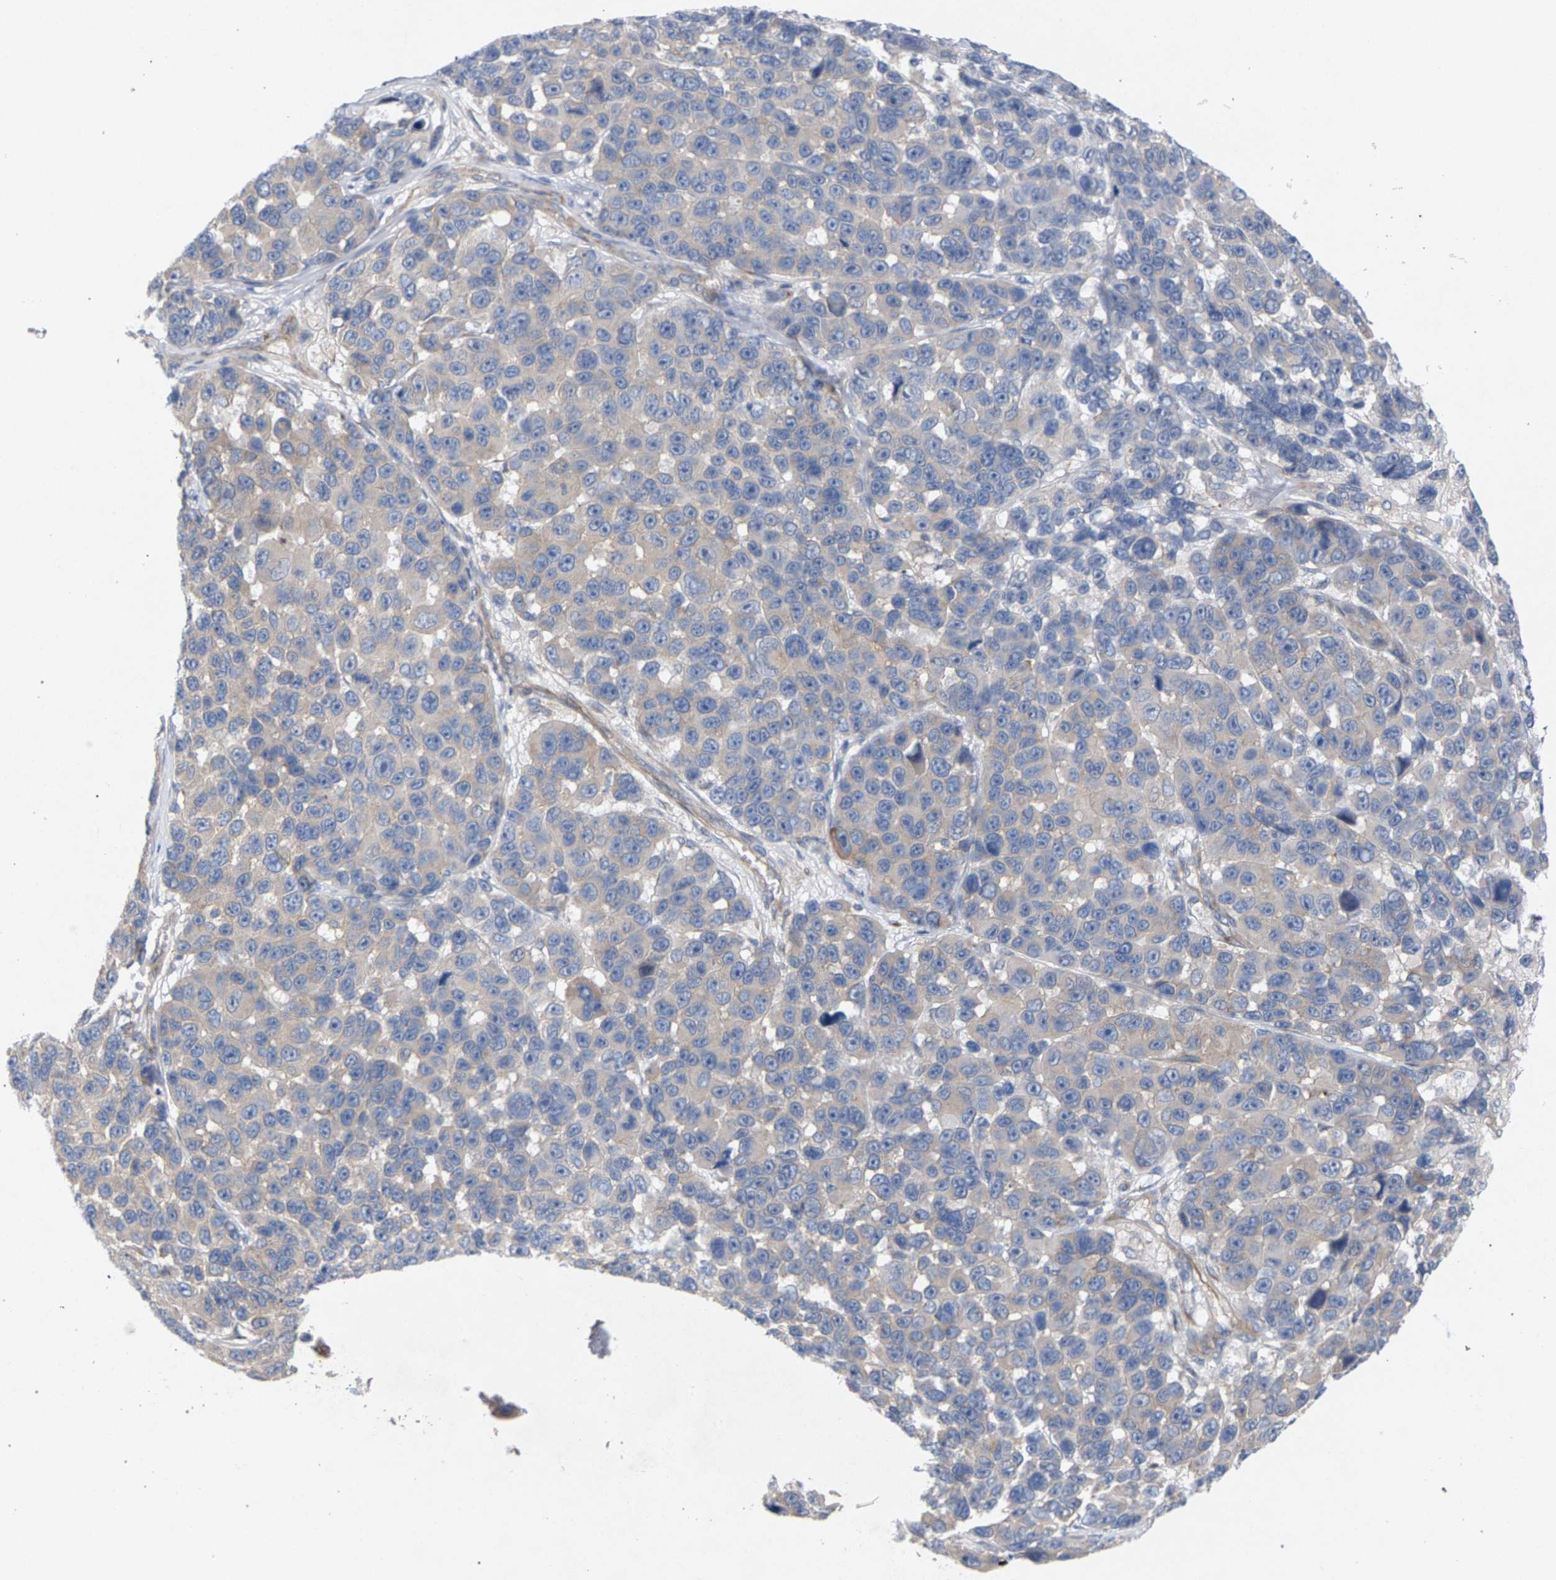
{"staining": {"intensity": "negative", "quantity": "none", "location": "none"}, "tissue": "melanoma", "cell_type": "Tumor cells", "image_type": "cancer", "snomed": [{"axis": "morphology", "description": "Malignant melanoma, NOS"}, {"axis": "topography", "description": "Skin"}], "caption": "Human melanoma stained for a protein using immunohistochemistry (IHC) displays no staining in tumor cells.", "gene": "MAMDC2", "patient": {"sex": "male", "age": 53}}